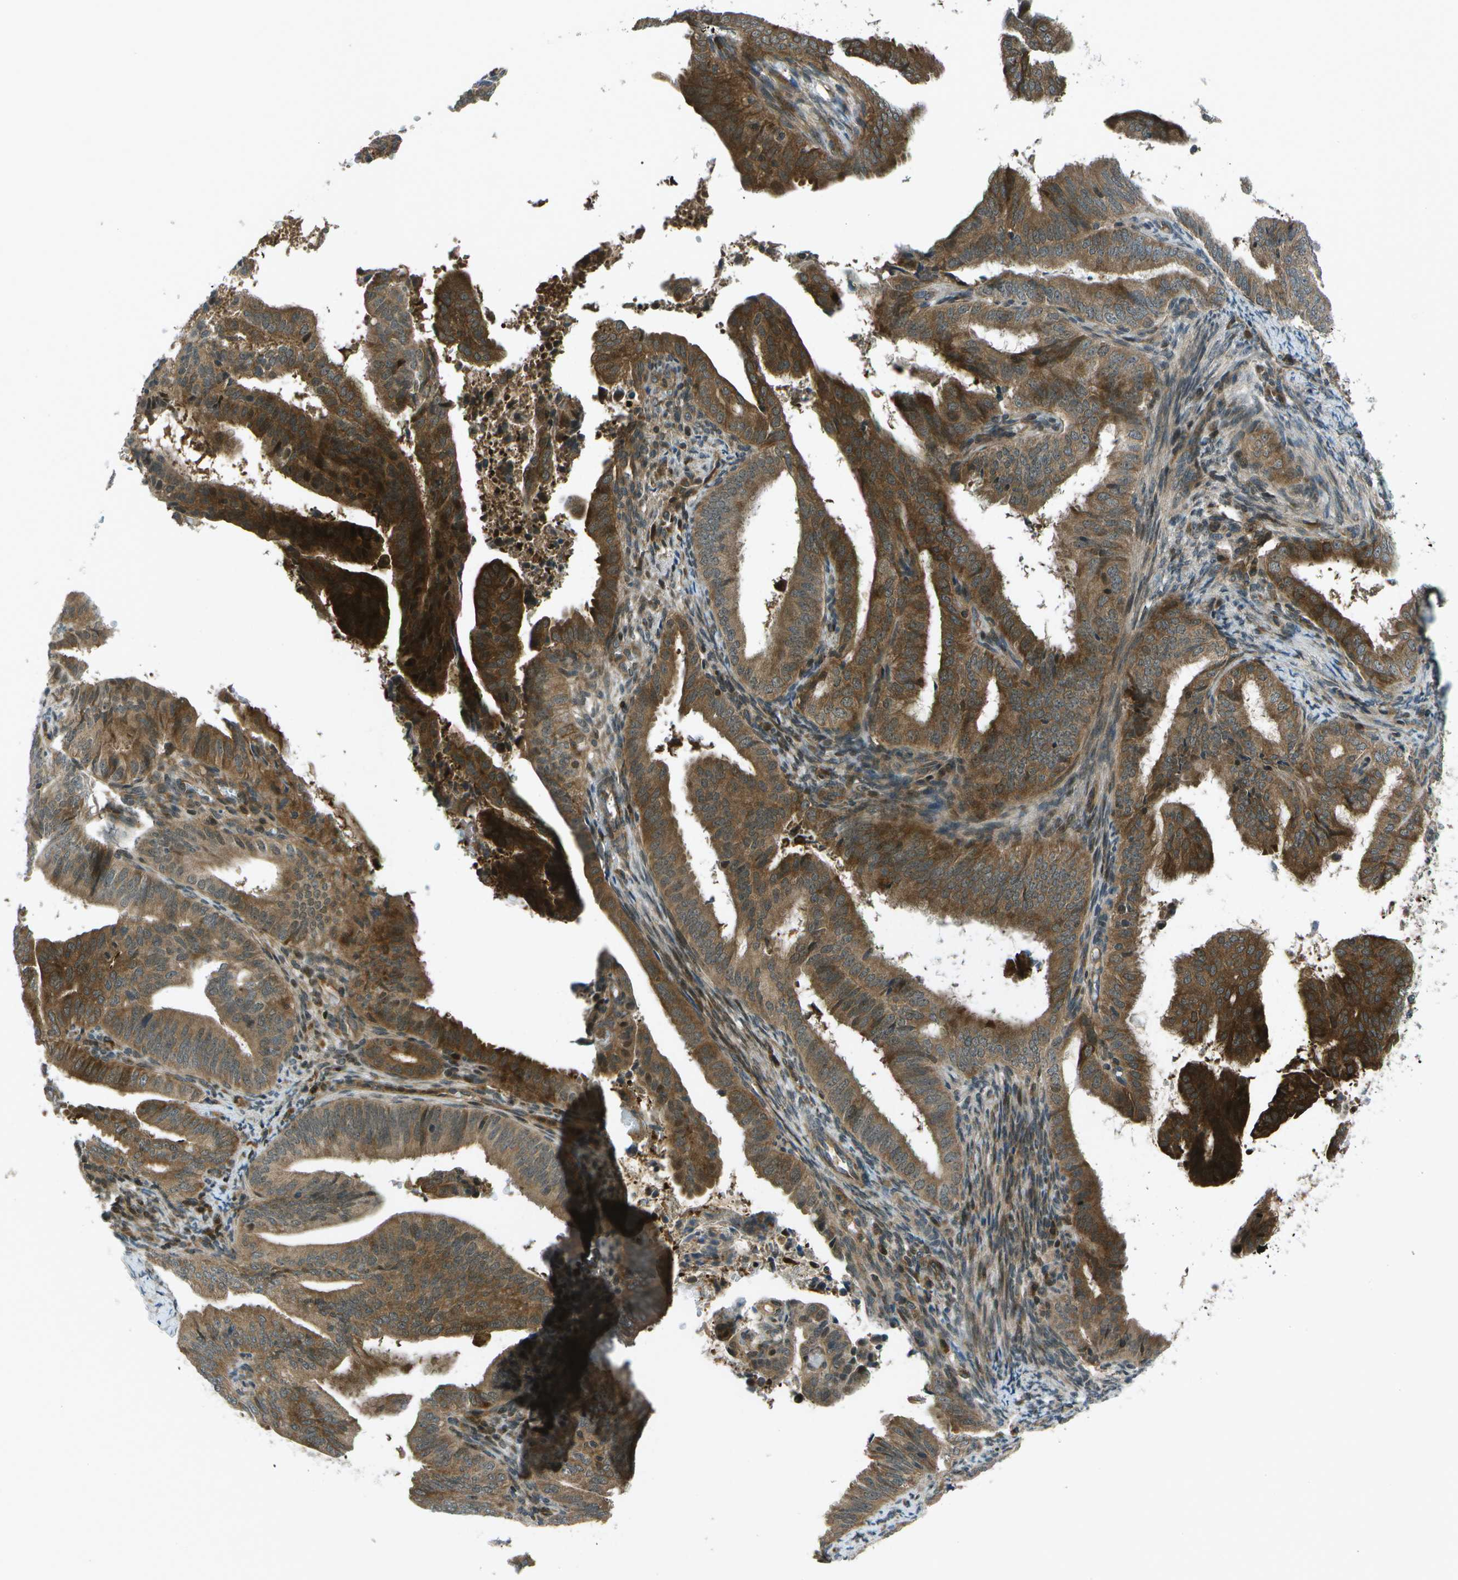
{"staining": {"intensity": "moderate", "quantity": ">75%", "location": "cytoplasmic/membranous"}, "tissue": "endometrial cancer", "cell_type": "Tumor cells", "image_type": "cancer", "snomed": [{"axis": "morphology", "description": "Adenocarcinoma, NOS"}, {"axis": "topography", "description": "Endometrium"}], "caption": "Endometrial adenocarcinoma stained with immunohistochemistry (IHC) reveals moderate cytoplasmic/membranous positivity in about >75% of tumor cells.", "gene": "TMEM19", "patient": {"sex": "female", "age": 58}}